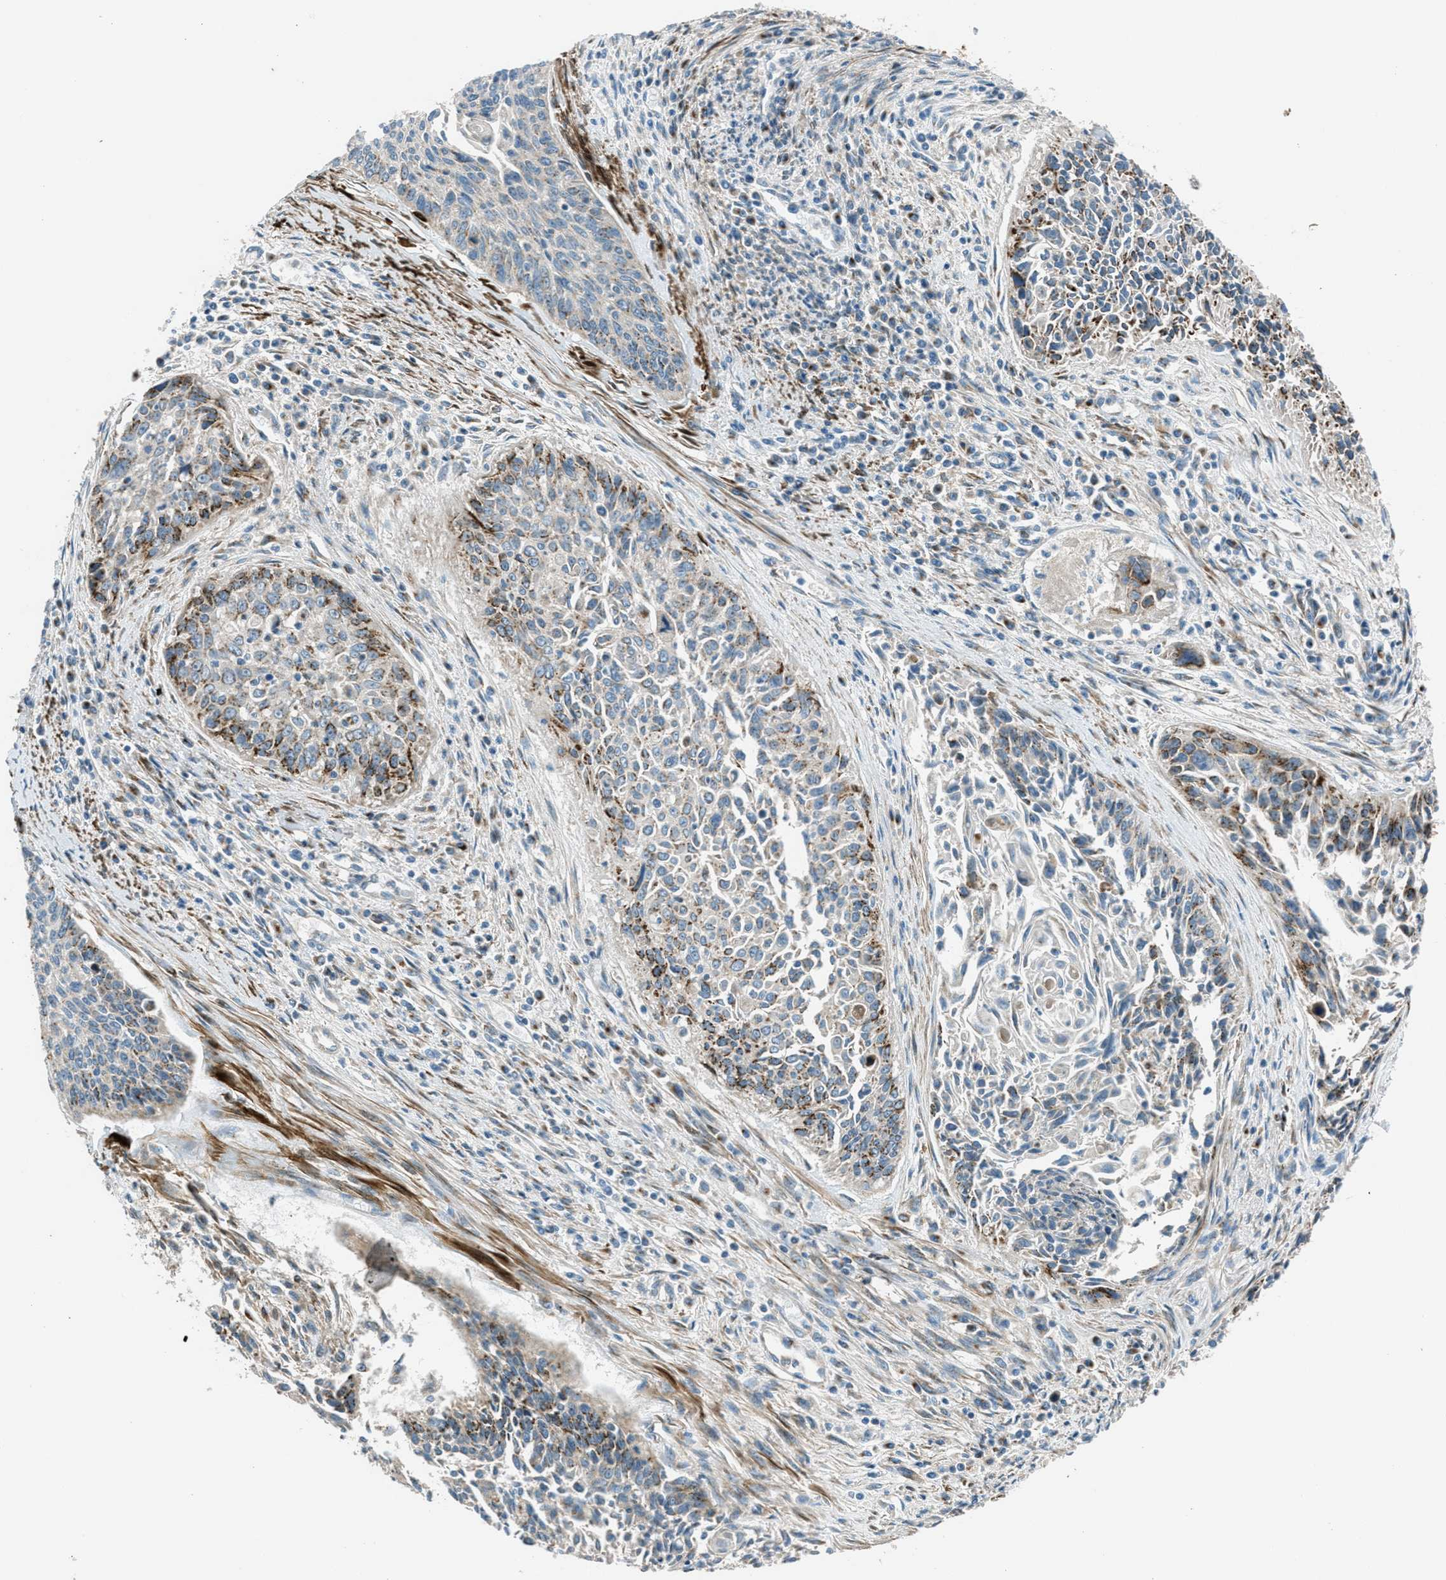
{"staining": {"intensity": "moderate", "quantity": "<25%", "location": "cytoplasmic/membranous"}, "tissue": "cervical cancer", "cell_type": "Tumor cells", "image_type": "cancer", "snomed": [{"axis": "morphology", "description": "Squamous cell carcinoma, NOS"}, {"axis": "topography", "description": "Cervix"}], "caption": "IHC (DAB) staining of cervical cancer (squamous cell carcinoma) displays moderate cytoplasmic/membranous protein staining in about <25% of tumor cells.", "gene": "BCKDK", "patient": {"sex": "female", "age": 55}}